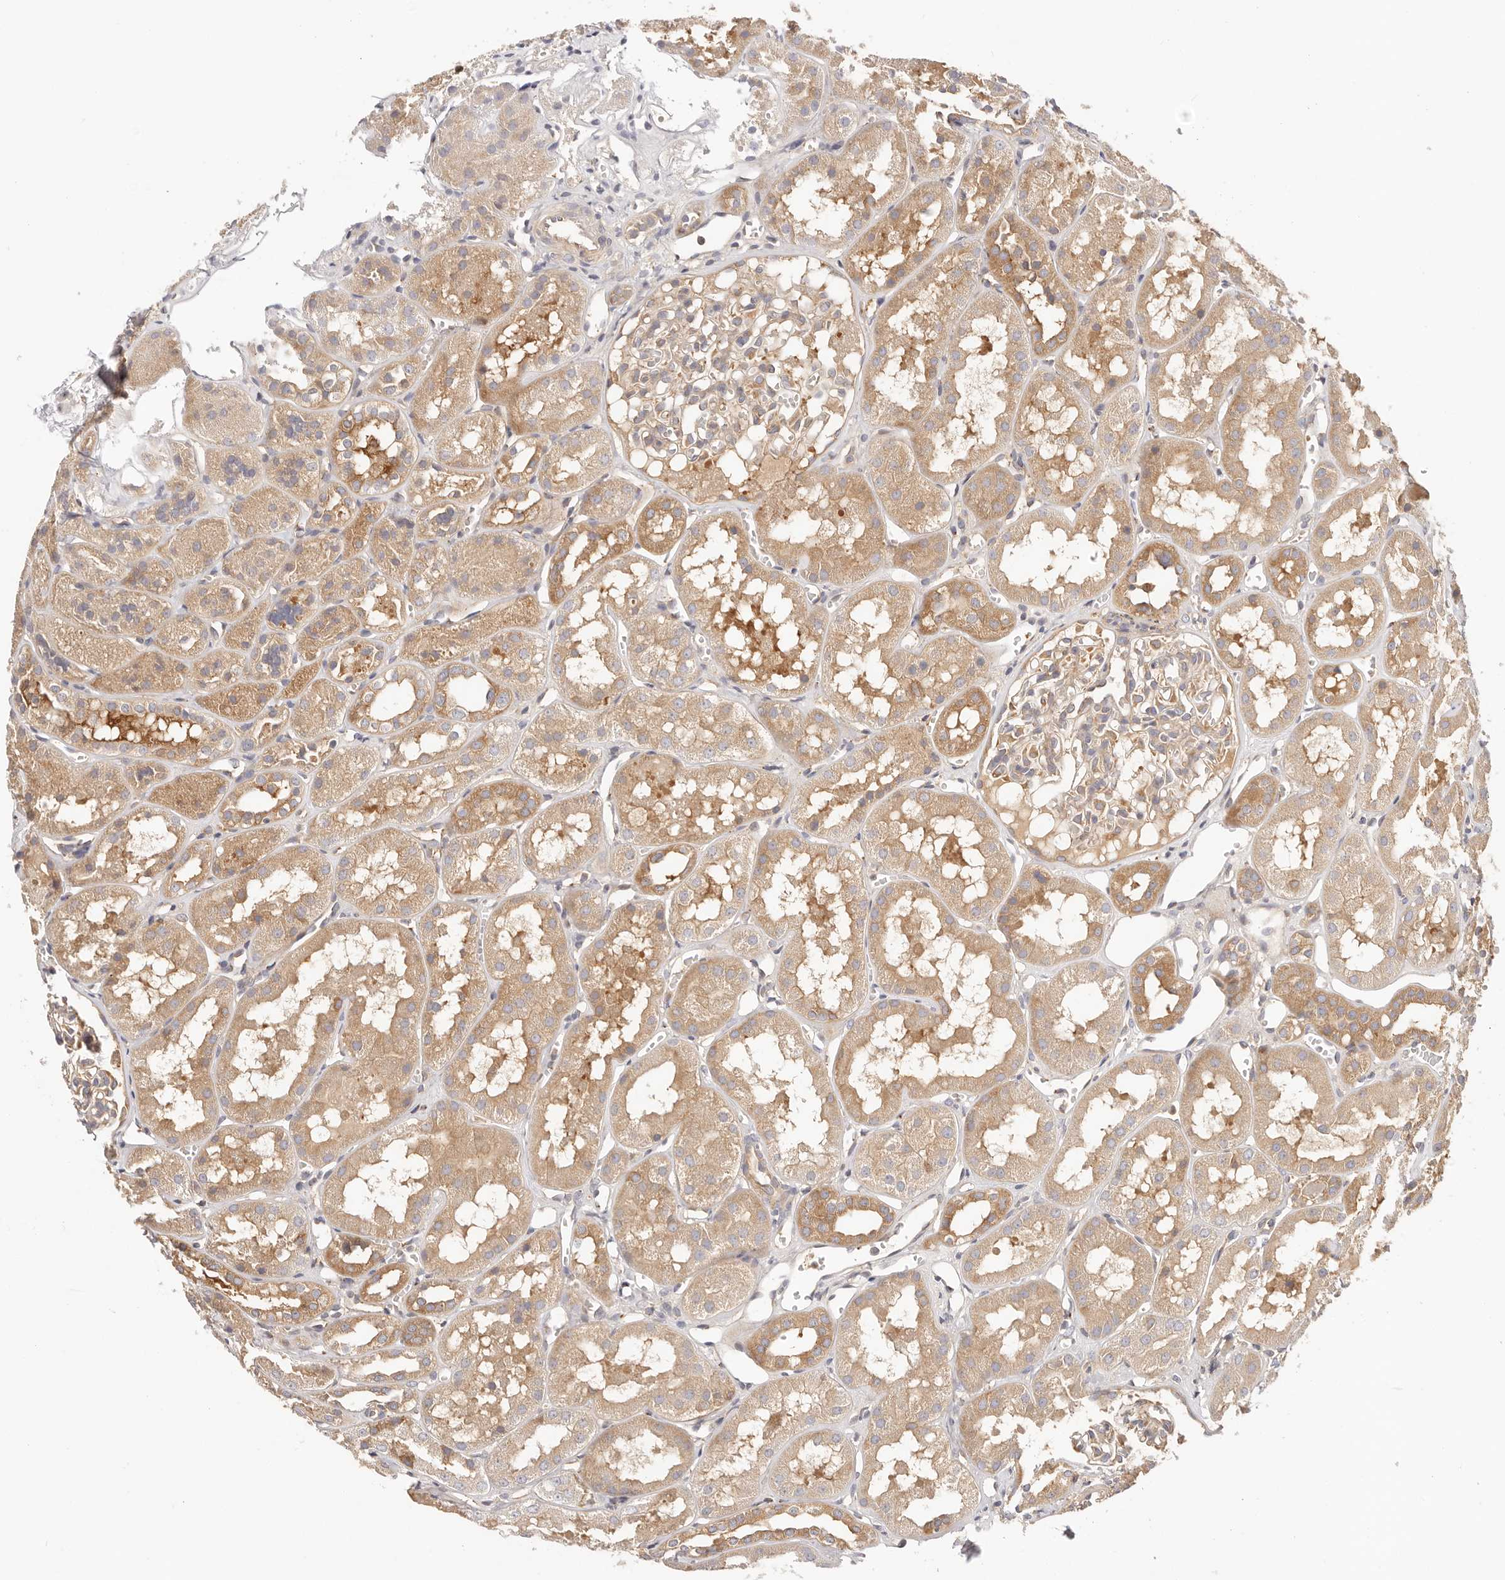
{"staining": {"intensity": "moderate", "quantity": ">75%", "location": "cytoplasmic/membranous"}, "tissue": "kidney", "cell_type": "Cells in glomeruli", "image_type": "normal", "snomed": [{"axis": "morphology", "description": "Normal tissue, NOS"}, {"axis": "topography", "description": "Kidney"}], "caption": "Kidney stained for a protein exhibits moderate cytoplasmic/membranous positivity in cells in glomeruli. (Stains: DAB in brown, nuclei in blue, Microscopy: brightfield microscopy at high magnification).", "gene": "KCMF1", "patient": {"sex": "male", "age": 16}}